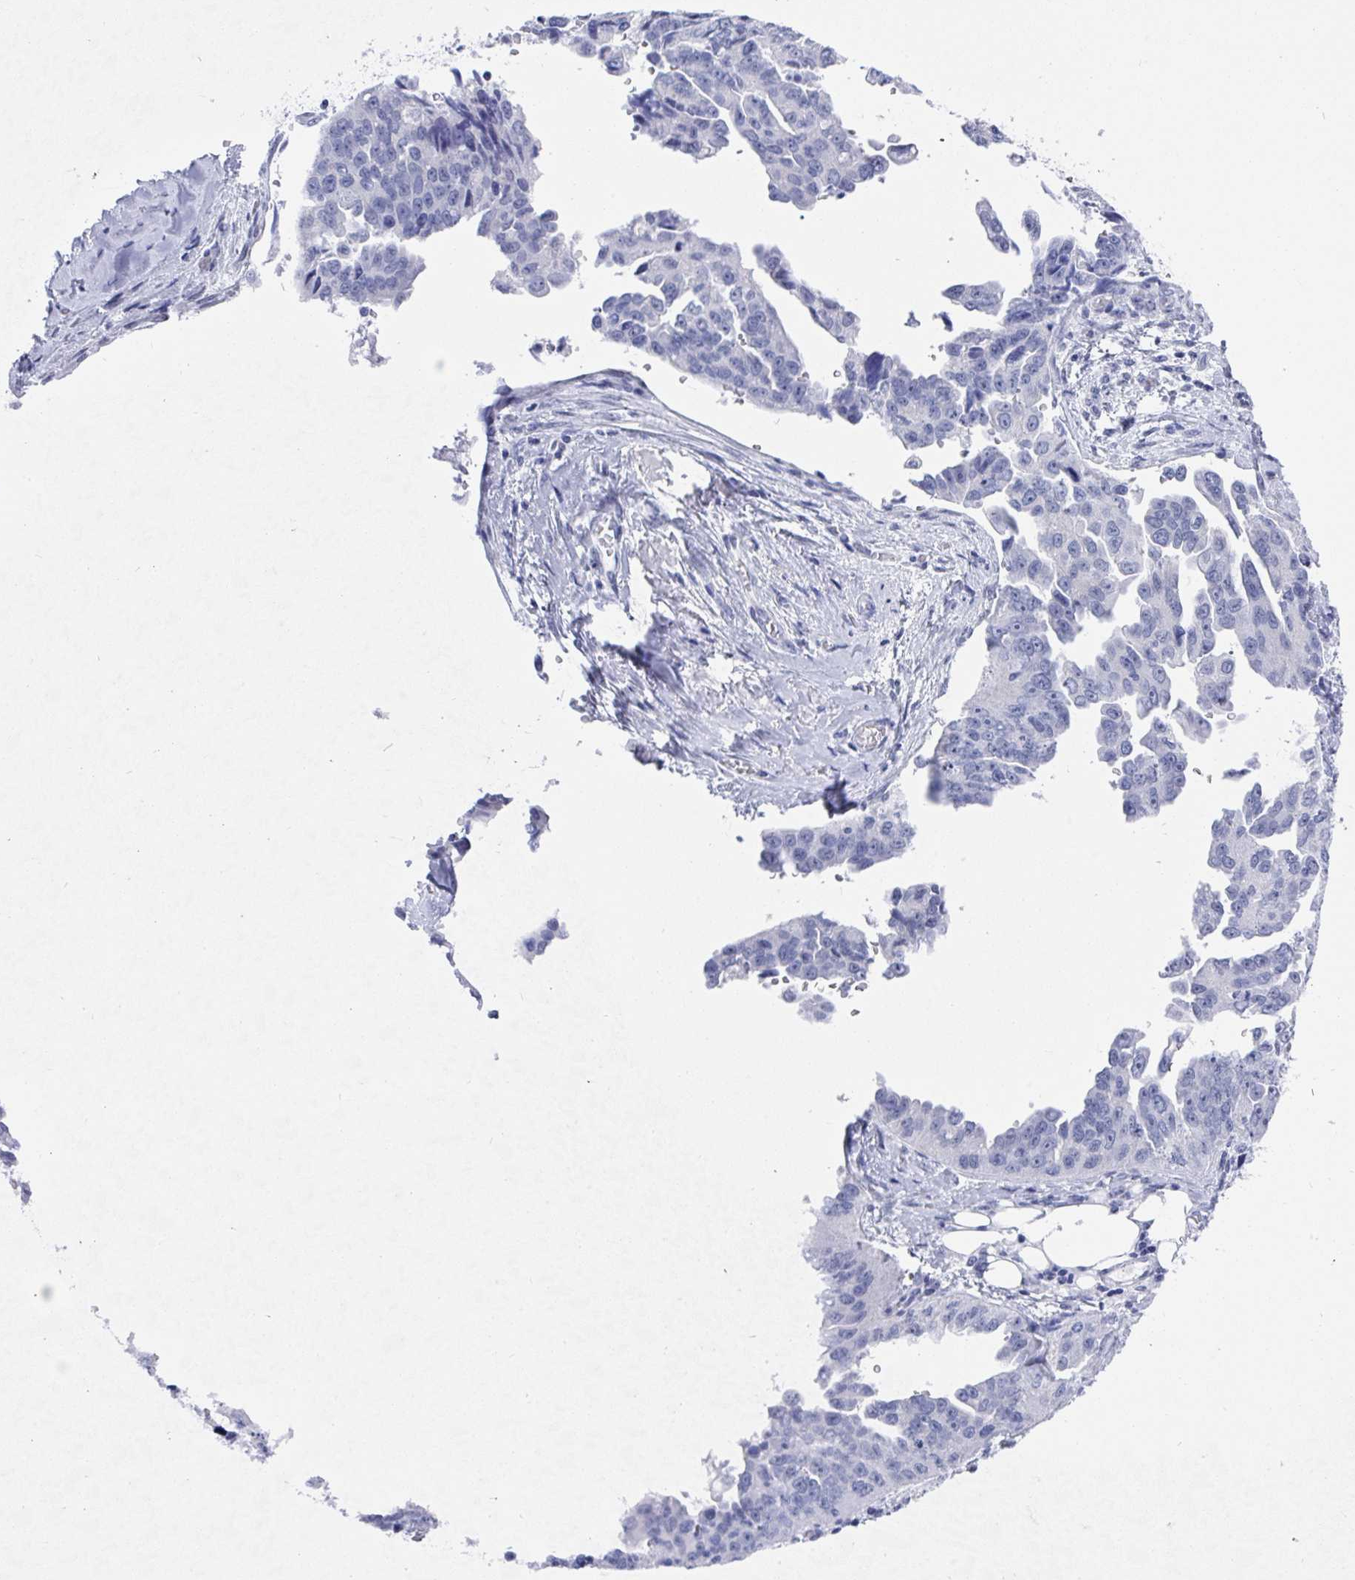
{"staining": {"intensity": "negative", "quantity": "none", "location": "none"}, "tissue": "ovarian cancer", "cell_type": "Tumor cells", "image_type": "cancer", "snomed": [{"axis": "morphology", "description": "Cystadenocarcinoma, serous, NOS"}, {"axis": "topography", "description": "Ovary"}], "caption": "Serous cystadenocarcinoma (ovarian) was stained to show a protein in brown. There is no significant expression in tumor cells.", "gene": "MFSD4A", "patient": {"sex": "female", "age": 75}}